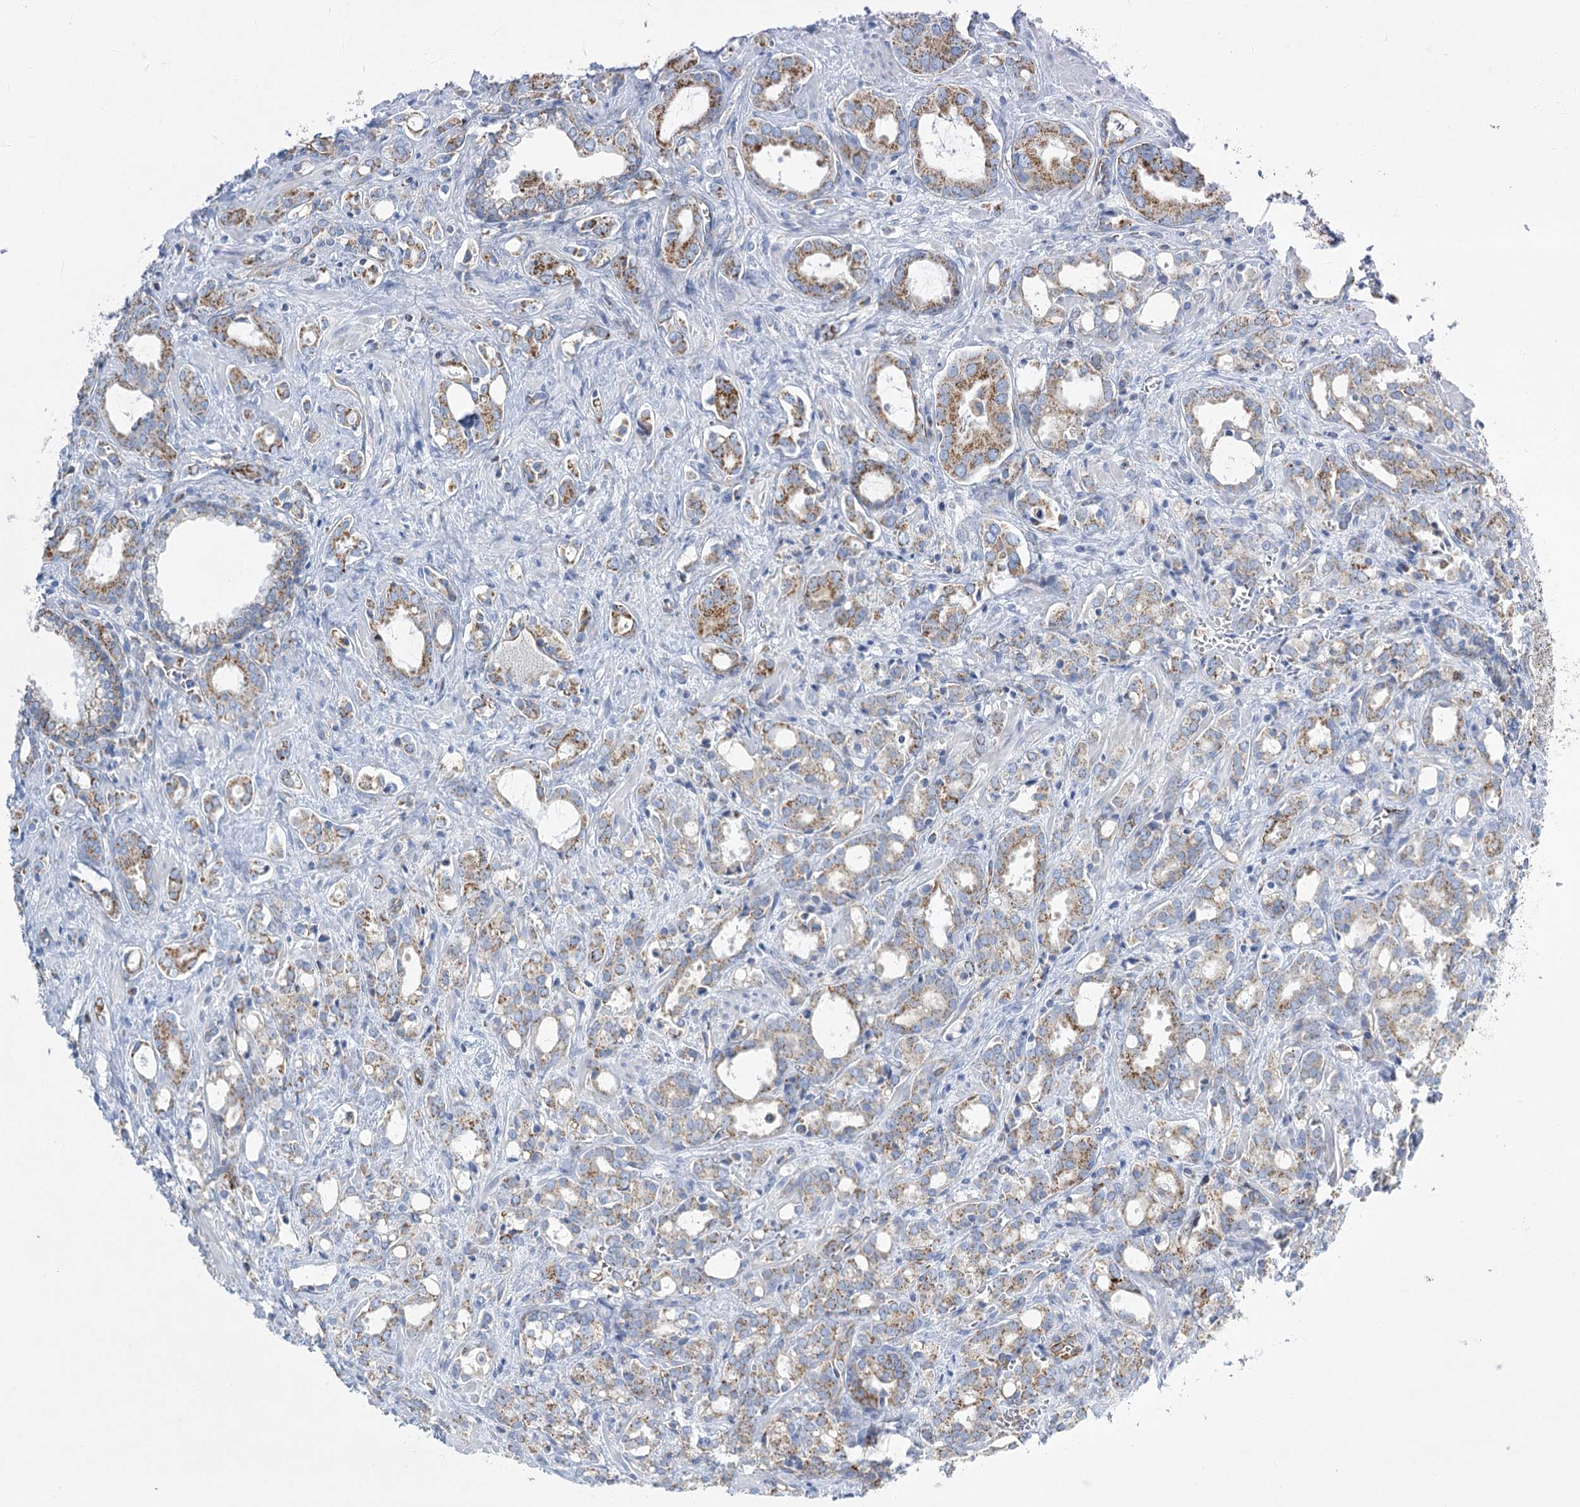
{"staining": {"intensity": "moderate", "quantity": "25%-75%", "location": "cytoplasmic/membranous"}, "tissue": "prostate cancer", "cell_type": "Tumor cells", "image_type": "cancer", "snomed": [{"axis": "morphology", "description": "Adenocarcinoma, High grade"}, {"axis": "topography", "description": "Prostate"}], "caption": "A high-resolution micrograph shows IHC staining of prostate adenocarcinoma (high-grade), which shows moderate cytoplasmic/membranous positivity in about 25%-75% of tumor cells.", "gene": "DHTKD1", "patient": {"sex": "male", "age": 72}}